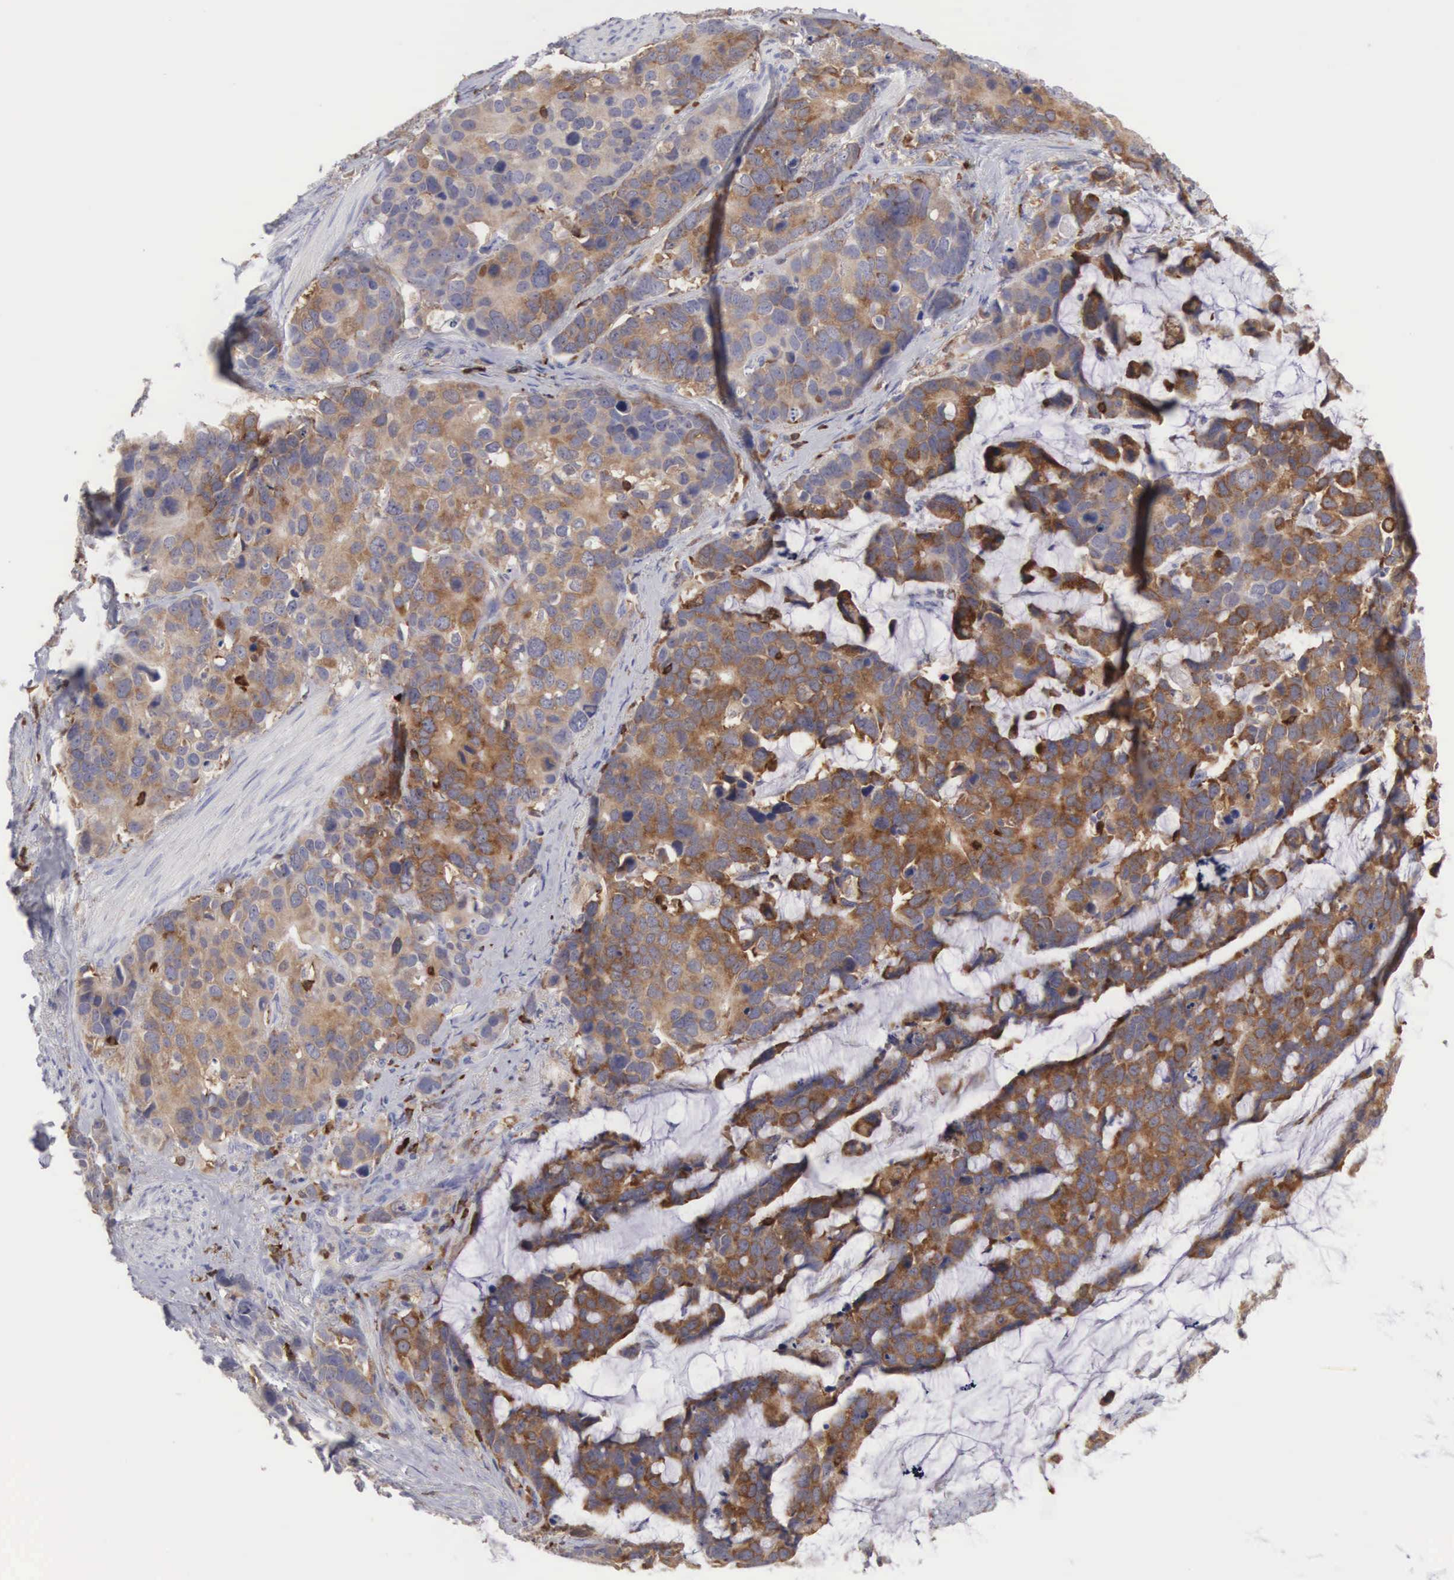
{"staining": {"intensity": "strong", "quantity": ">75%", "location": "cytoplasmic/membranous"}, "tissue": "stomach cancer", "cell_type": "Tumor cells", "image_type": "cancer", "snomed": [{"axis": "morphology", "description": "Adenocarcinoma, NOS"}, {"axis": "topography", "description": "Stomach, upper"}], "caption": "Strong cytoplasmic/membranous staining is present in approximately >75% of tumor cells in stomach cancer.", "gene": "SH3BP1", "patient": {"sex": "male", "age": 71}}